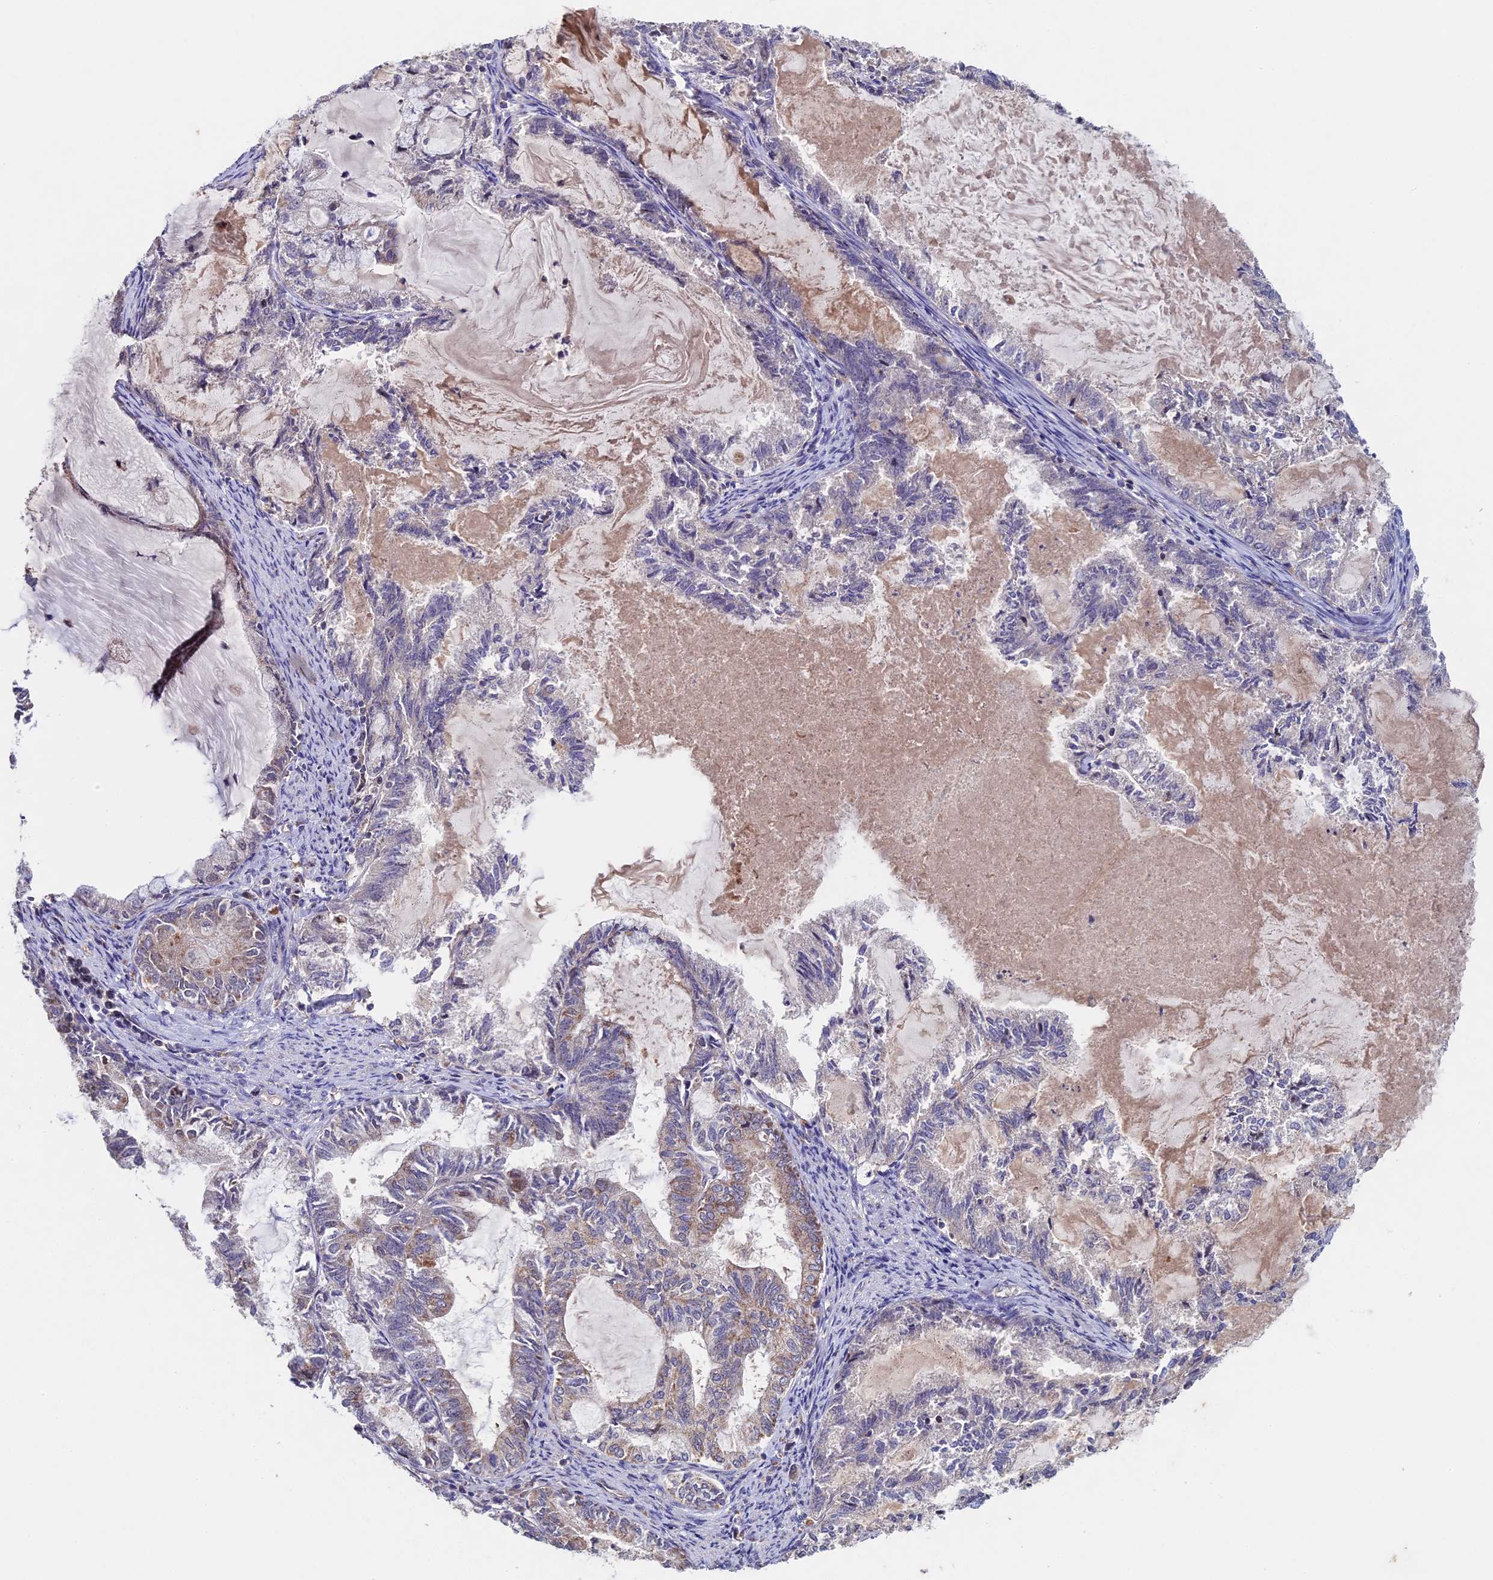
{"staining": {"intensity": "moderate", "quantity": "<25%", "location": "cytoplasmic/membranous"}, "tissue": "endometrial cancer", "cell_type": "Tumor cells", "image_type": "cancer", "snomed": [{"axis": "morphology", "description": "Adenocarcinoma, NOS"}, {"axis": "topography", "description": "Endometrium"}], "caption": "Endometrial cancer stained with DAB (3,3'-diaminobenzidine) immunohistochemistry exhibits low levels of moderate cytoplasmic/membranous staining in about <25% of tumor cells.", "gene": "RNF17", "patient": {"sex": "female", "age": 86}}